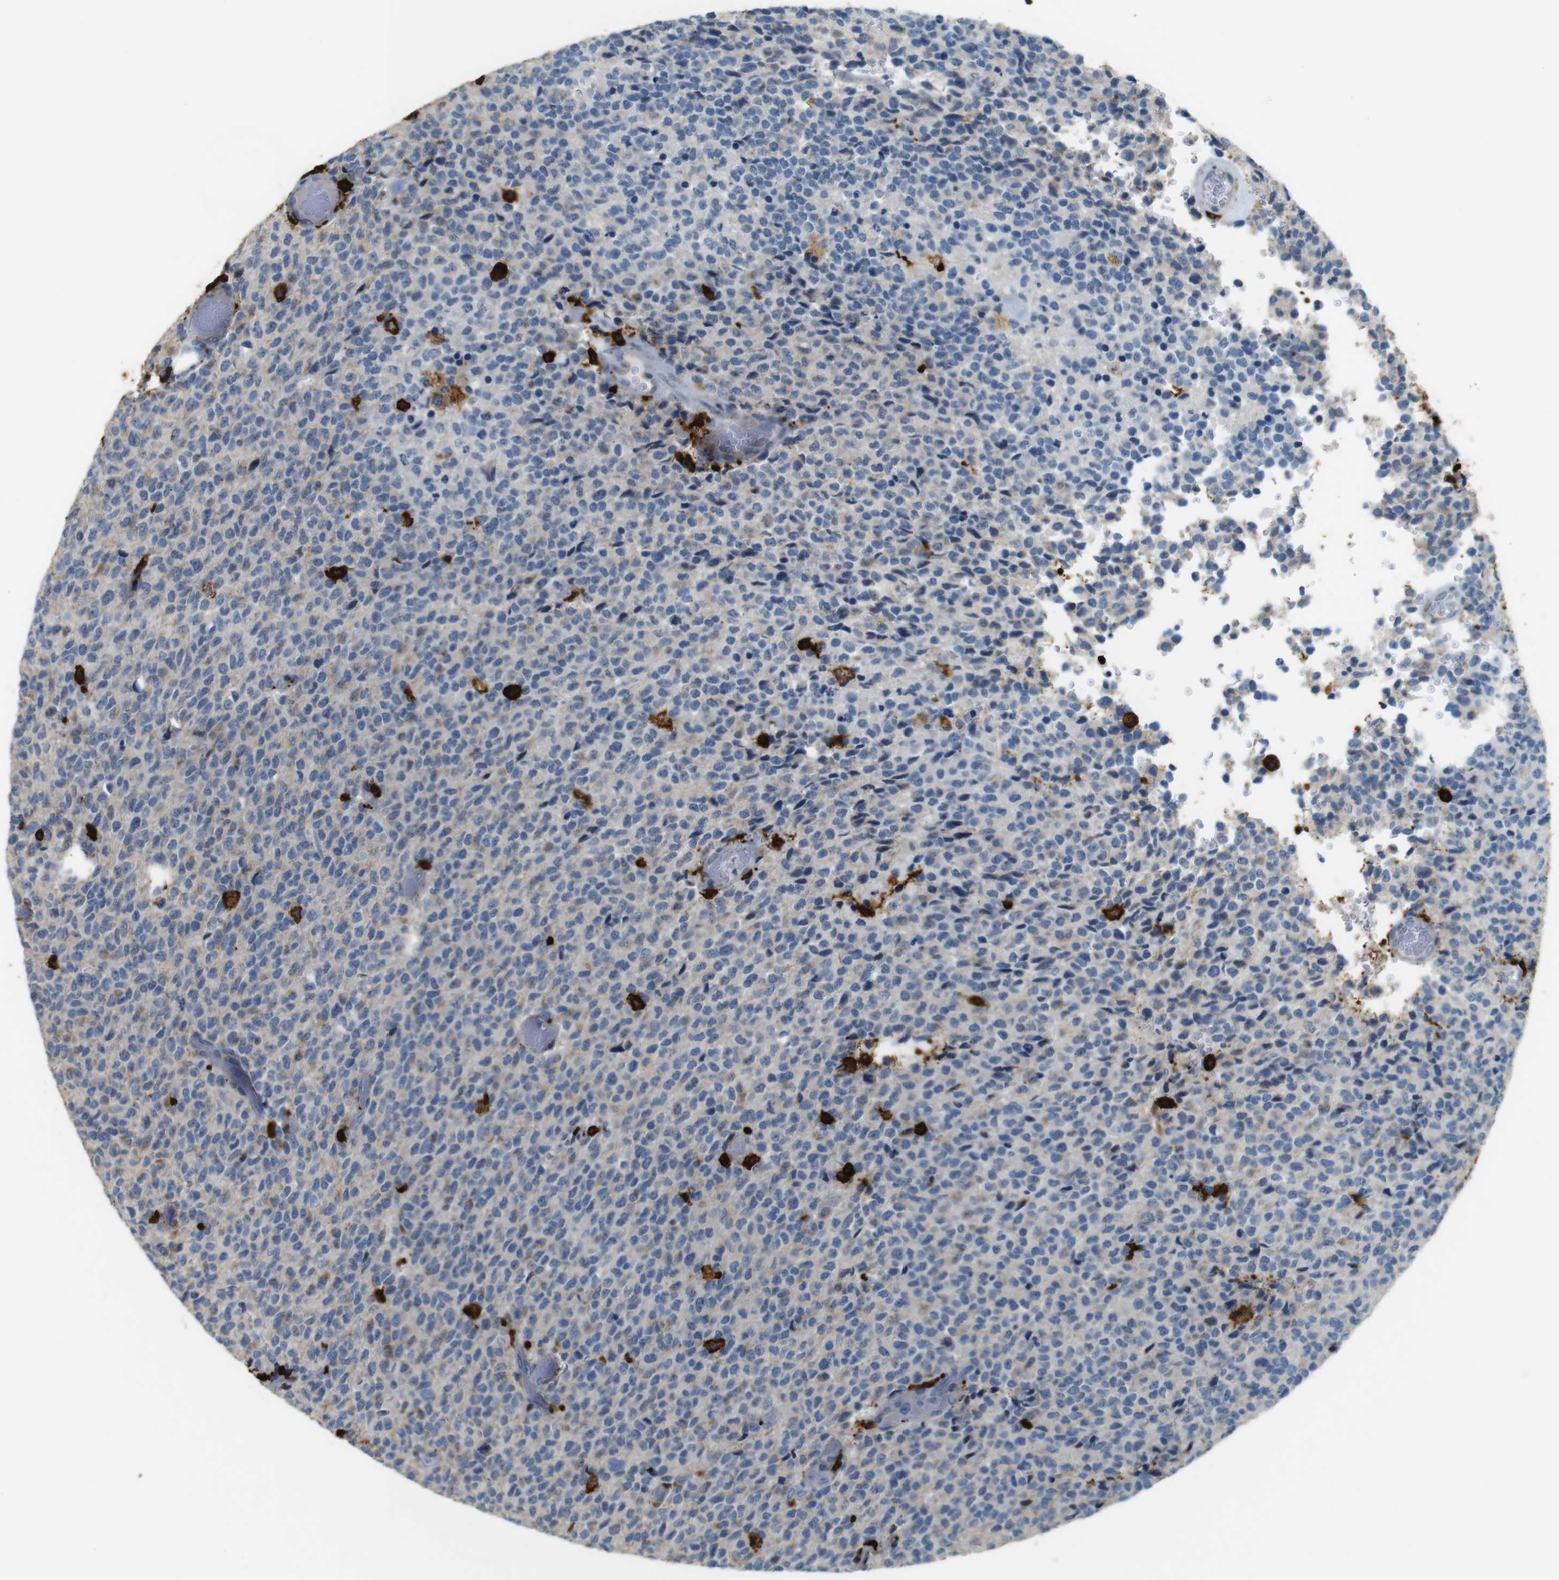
{"staining": {"intensity": "weak", "quantity": "<25%", "location": "cytoplasmic/membranous"}, "tissue": "glioma", "cell_type": "Tumor cells", "image_type": "cancer", "snomed": [{"axis": "morphology", "description": "Glioma, malignant, High grade"}, {"axis": "topography", "description": "pancreas cauda"}], "caption": "There is no significant expression in tumor cells of malignant glioma (high-grade).", "gene": "HLA-DRA", "patient": {"sex": "male", "age": 60}}